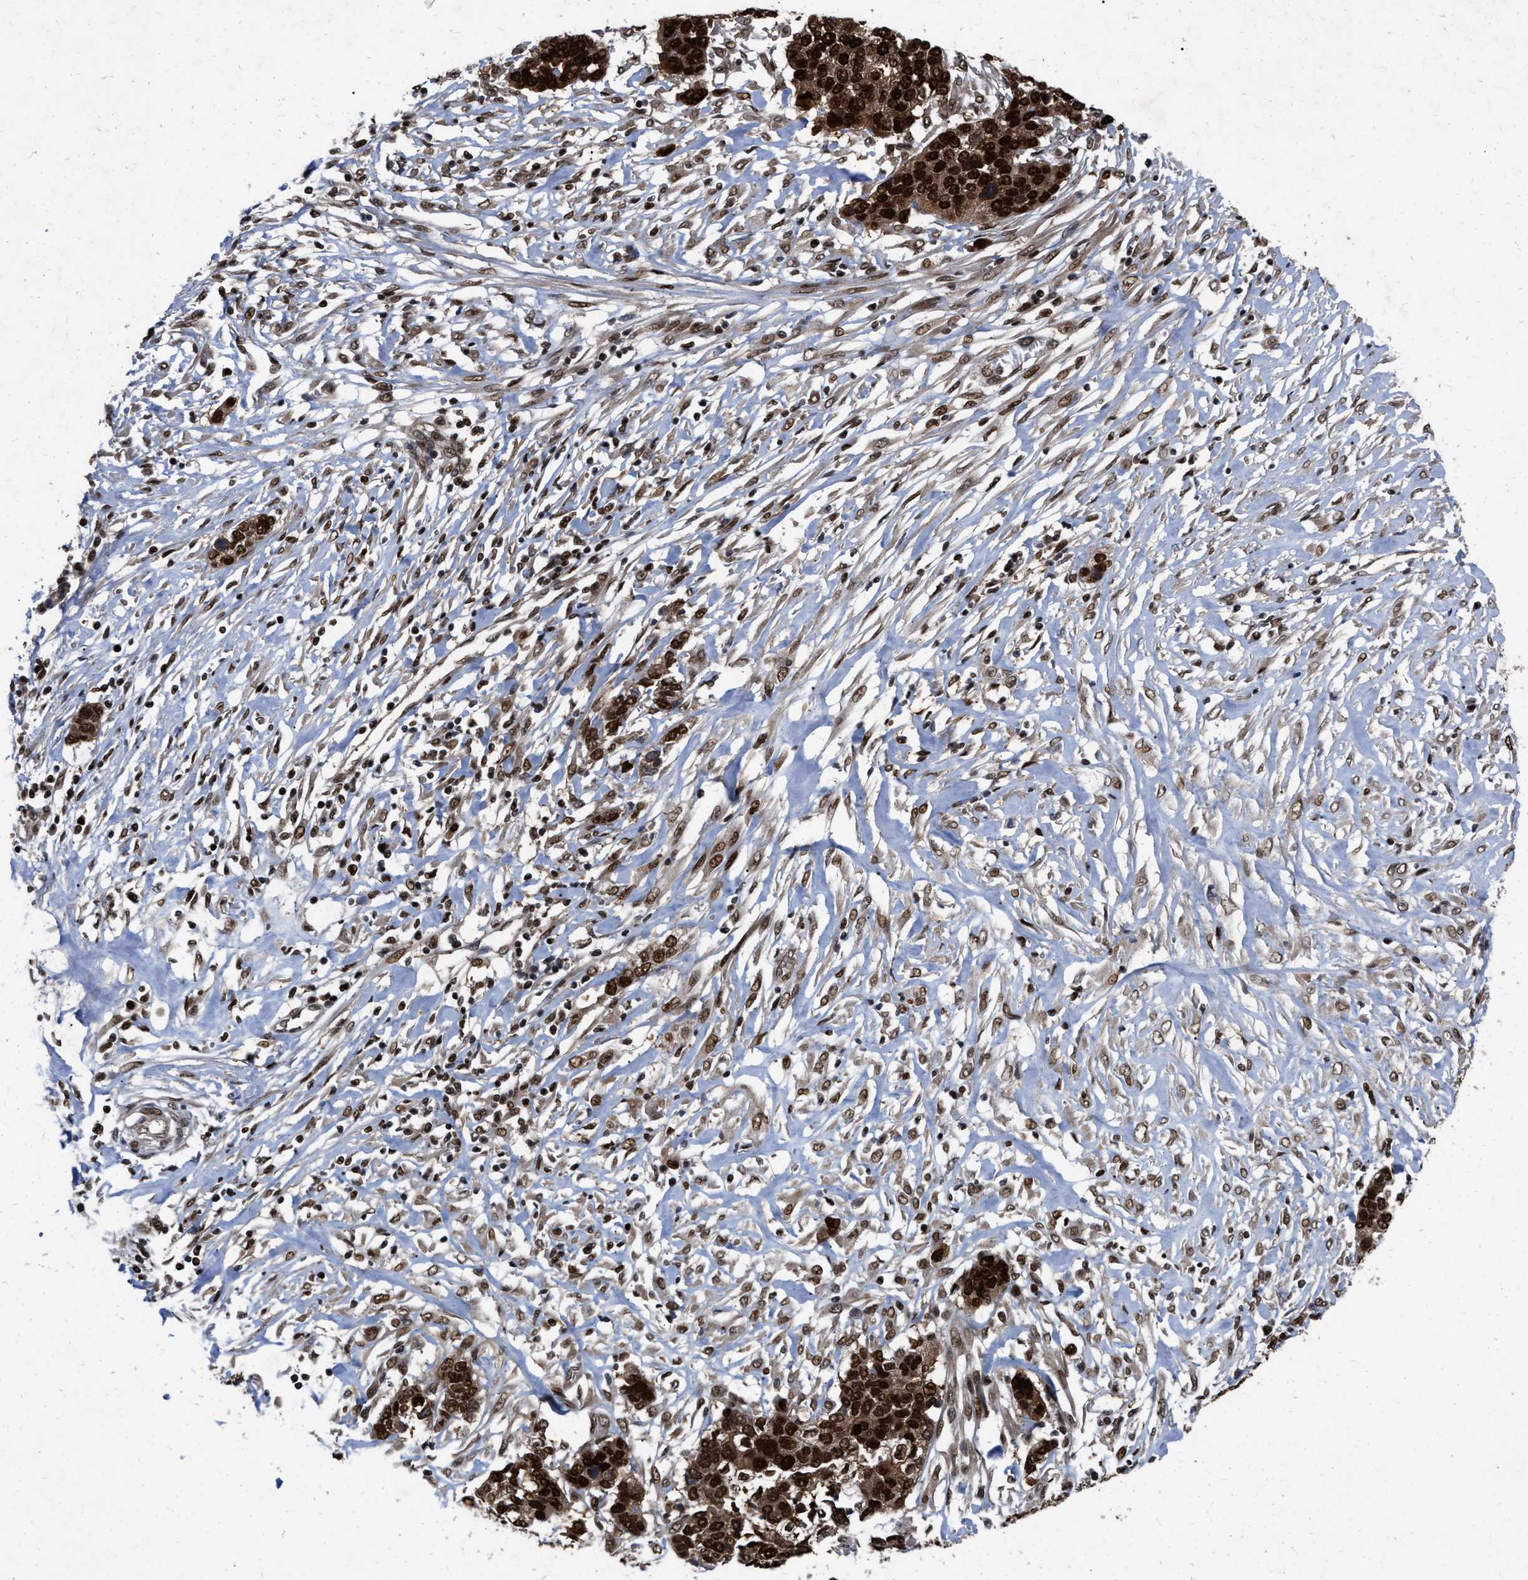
{"staining": {"intensity": "strong", "quantity": ">75%", "location": "cytoplasmic/membranous,nuclear"}, "tissue": "ovarian cancer", "cell_type": "Tumor cells", "image_type": "cancer", "snomed": [{"axis": "morphology", "description": "Cystadenocarcinoma, serous, NOS"}, {"axis": "topography", "description": "Ovary"}], "caption": "Brown immunohistochemical staining in human ovarian cancer demonstrates strong cytoplasmic/membranous and nuclear expression in about >75% of tumor cells.", "gene": "MDM4", "patient": {"sex": "female", "age": 44}}